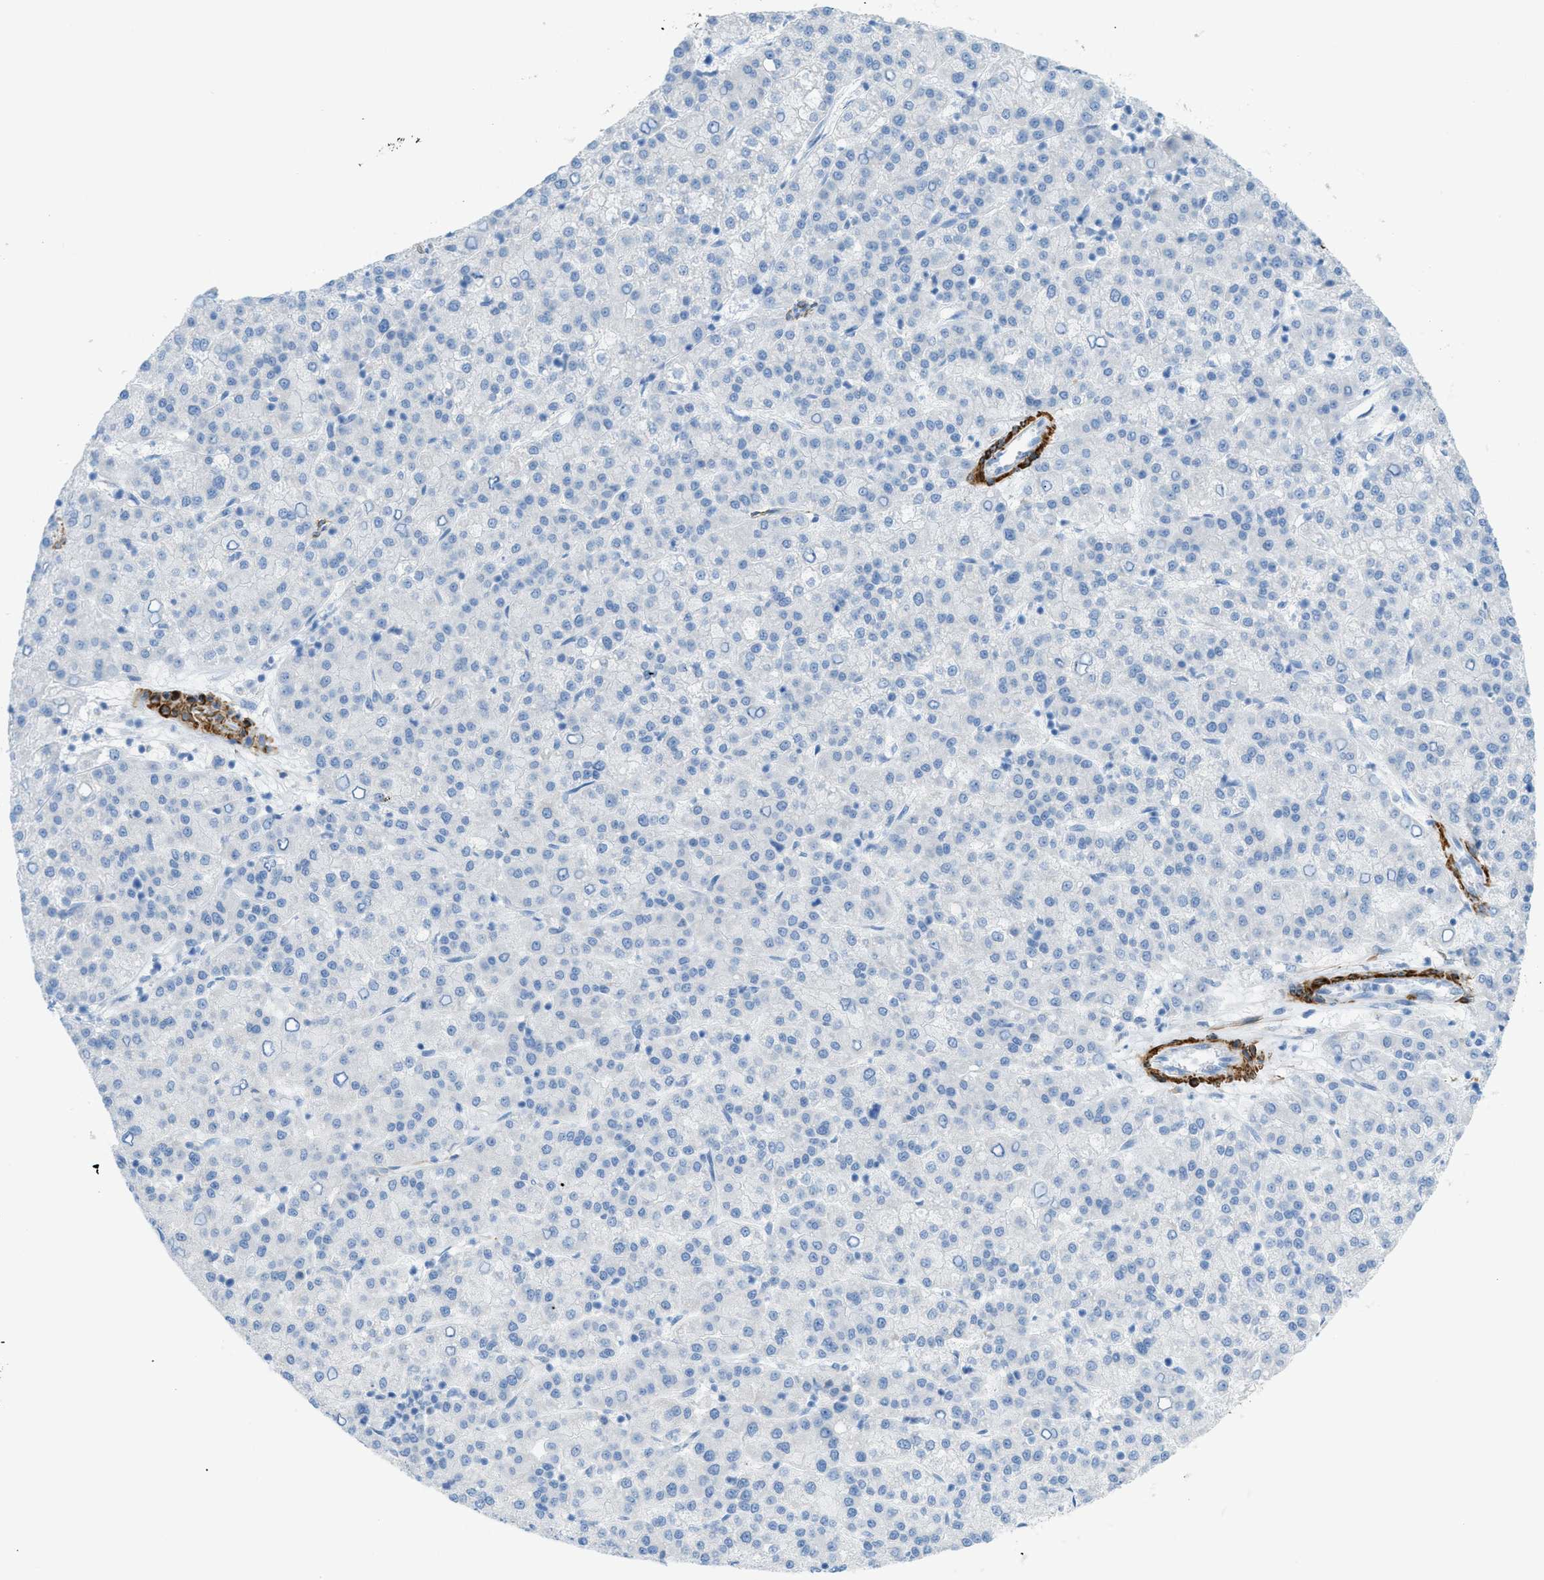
{"staining": {"intensity": "negative", "quantity": "none", "location": "none"}, "tissue": "liver cancer", "cell_type": "Tumor cells", "image_type": "cancer", "snomed": [{"axis": "morphology", "description": "Carcinoma, Hepatocellular, NOS"}, {"axis": "topography", "description": "Liver"}], "caption": "Micrograph shows no significant protein staining in tumor cells of hepatocellular carcinoma (liver).", "gene": "MYH11", "patient": {"sex": "female", "age": 58}}